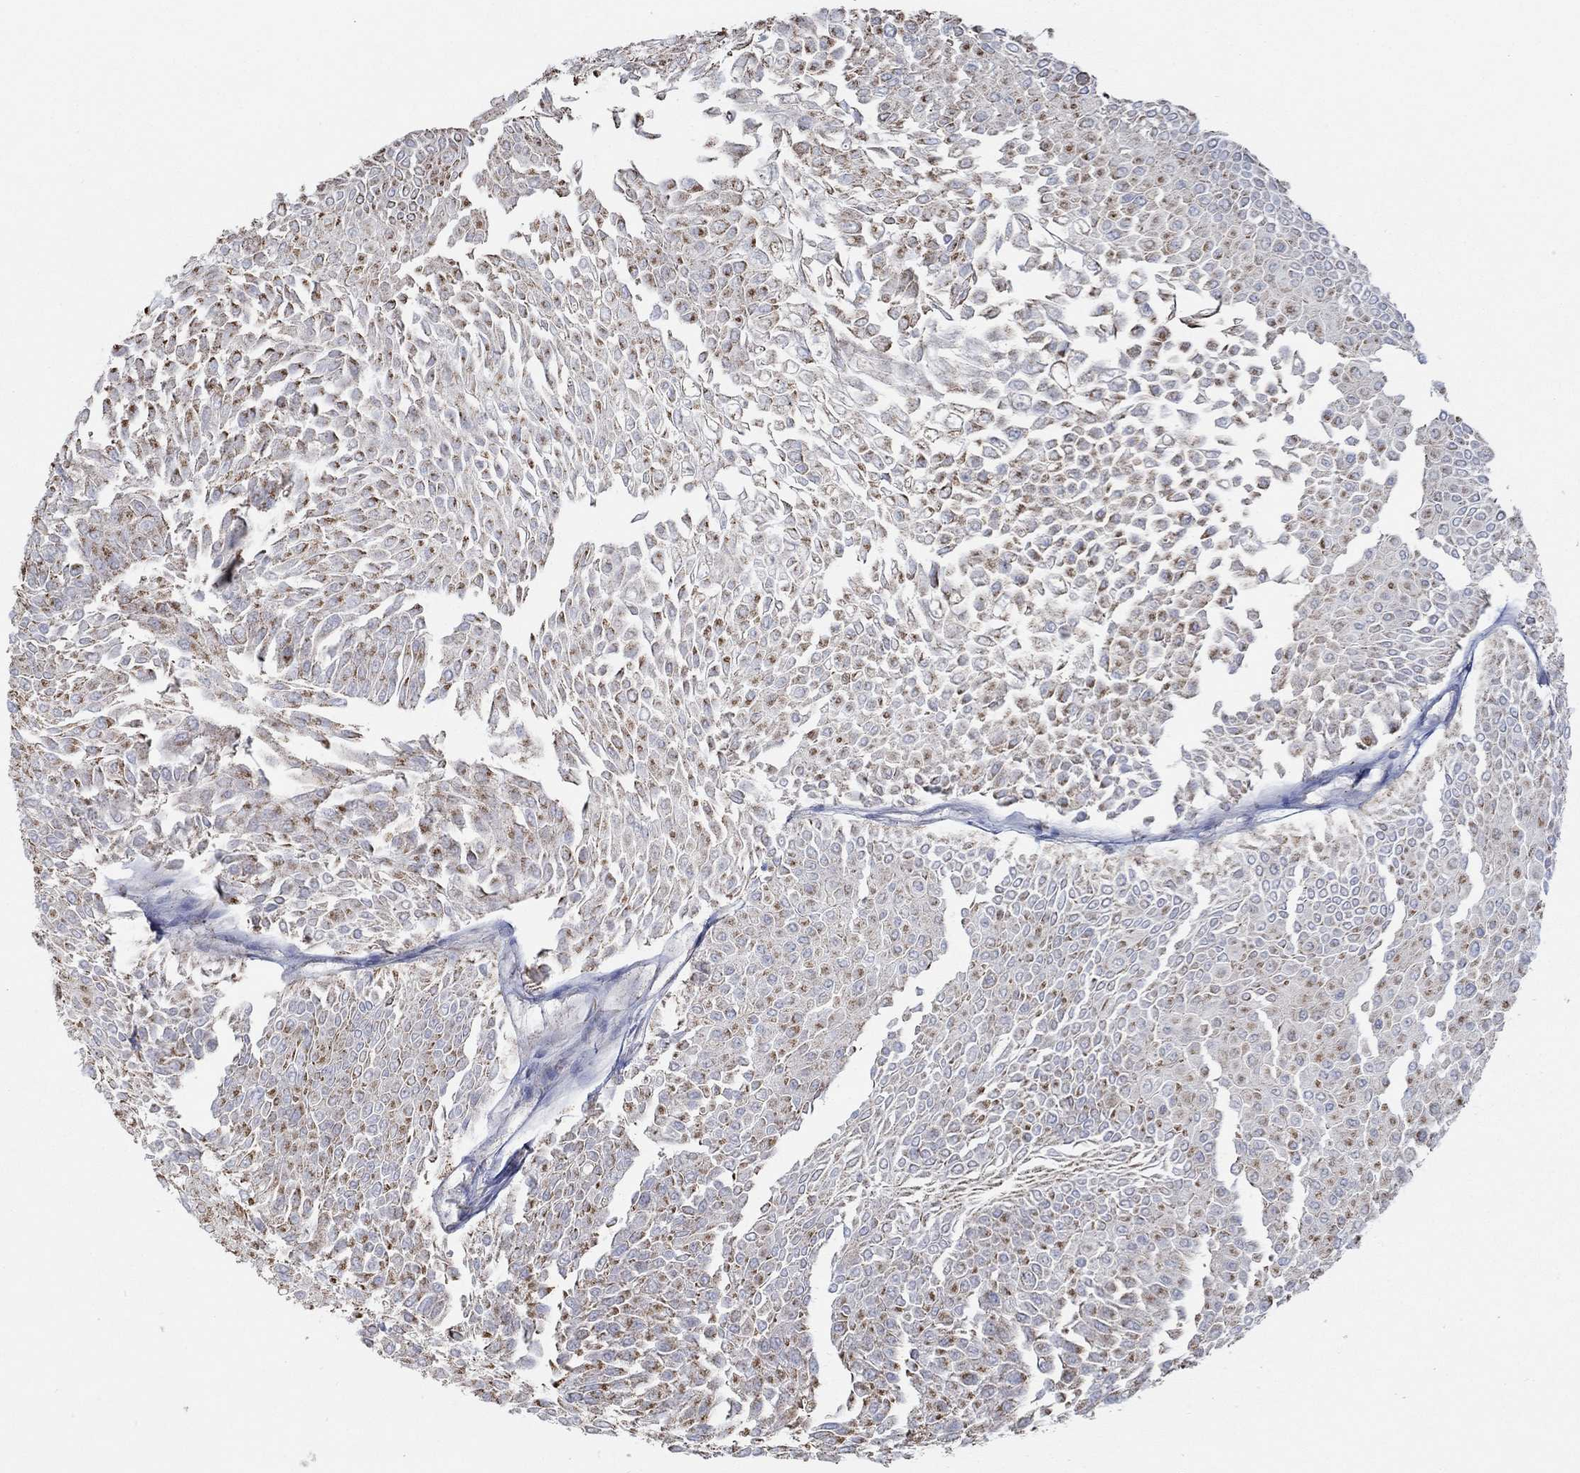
{"staining": {"intensity": "strong", "quantity": "25%-75%", "location": "cytoplasmic/membranous"}, "tissue": "urothelial cancer", "cell_type": "Tumor cells", "image_type": "cancer", "snomed": [{"axis": "morphology", "description": "Urothelial carcinoma, Low grade"}, {"axis": "topography", "description": "Urinary bladder"}], "caption": "IHC (DAB) staining of human urothelial cancer demonstrates strong cytoplasmic/membranous protein staining in about 25%-75% of tumor cells.", "gene": "GLOD5", "patient": {"sex": "male", "age": 67}}